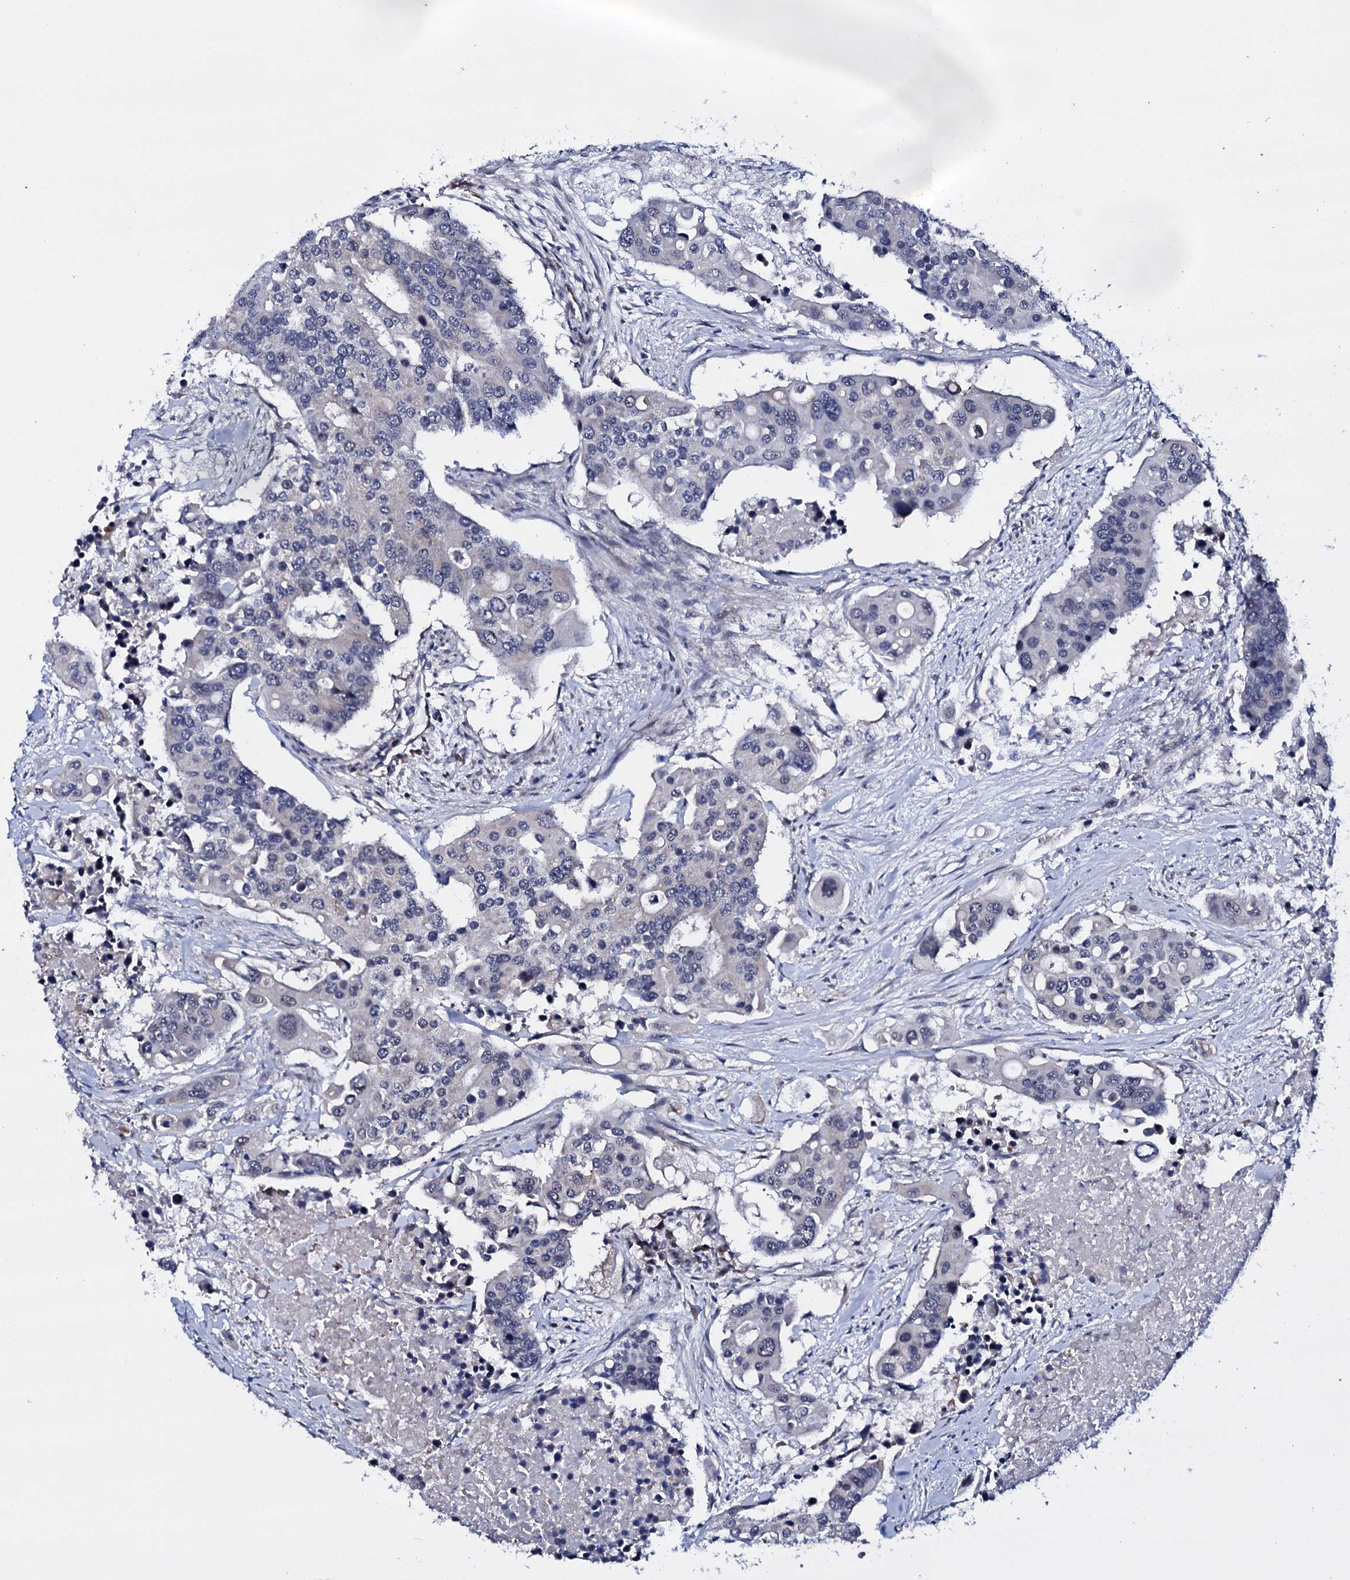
{"staining": {"intensity": "negative", "quantity": "none", "location": "none"}, "tissue": "colorectal cancer", "cell_type": "Tumor cells", "image_type": "cancer", "snomed": [{"axis": "morphology", "description": "Adenocarcinoma, NOS"}, {"axis": "topography", "description": "Colon"}], "caption": "Immunohistochemistry photomicrograph of neoplastic tissue: human colorectal adenocarcinoma stained with DAB reveals no significant protein positivity in tumor cells.", "gene": "GAREM1", "patient": {"sex": "male", "age": 77}}